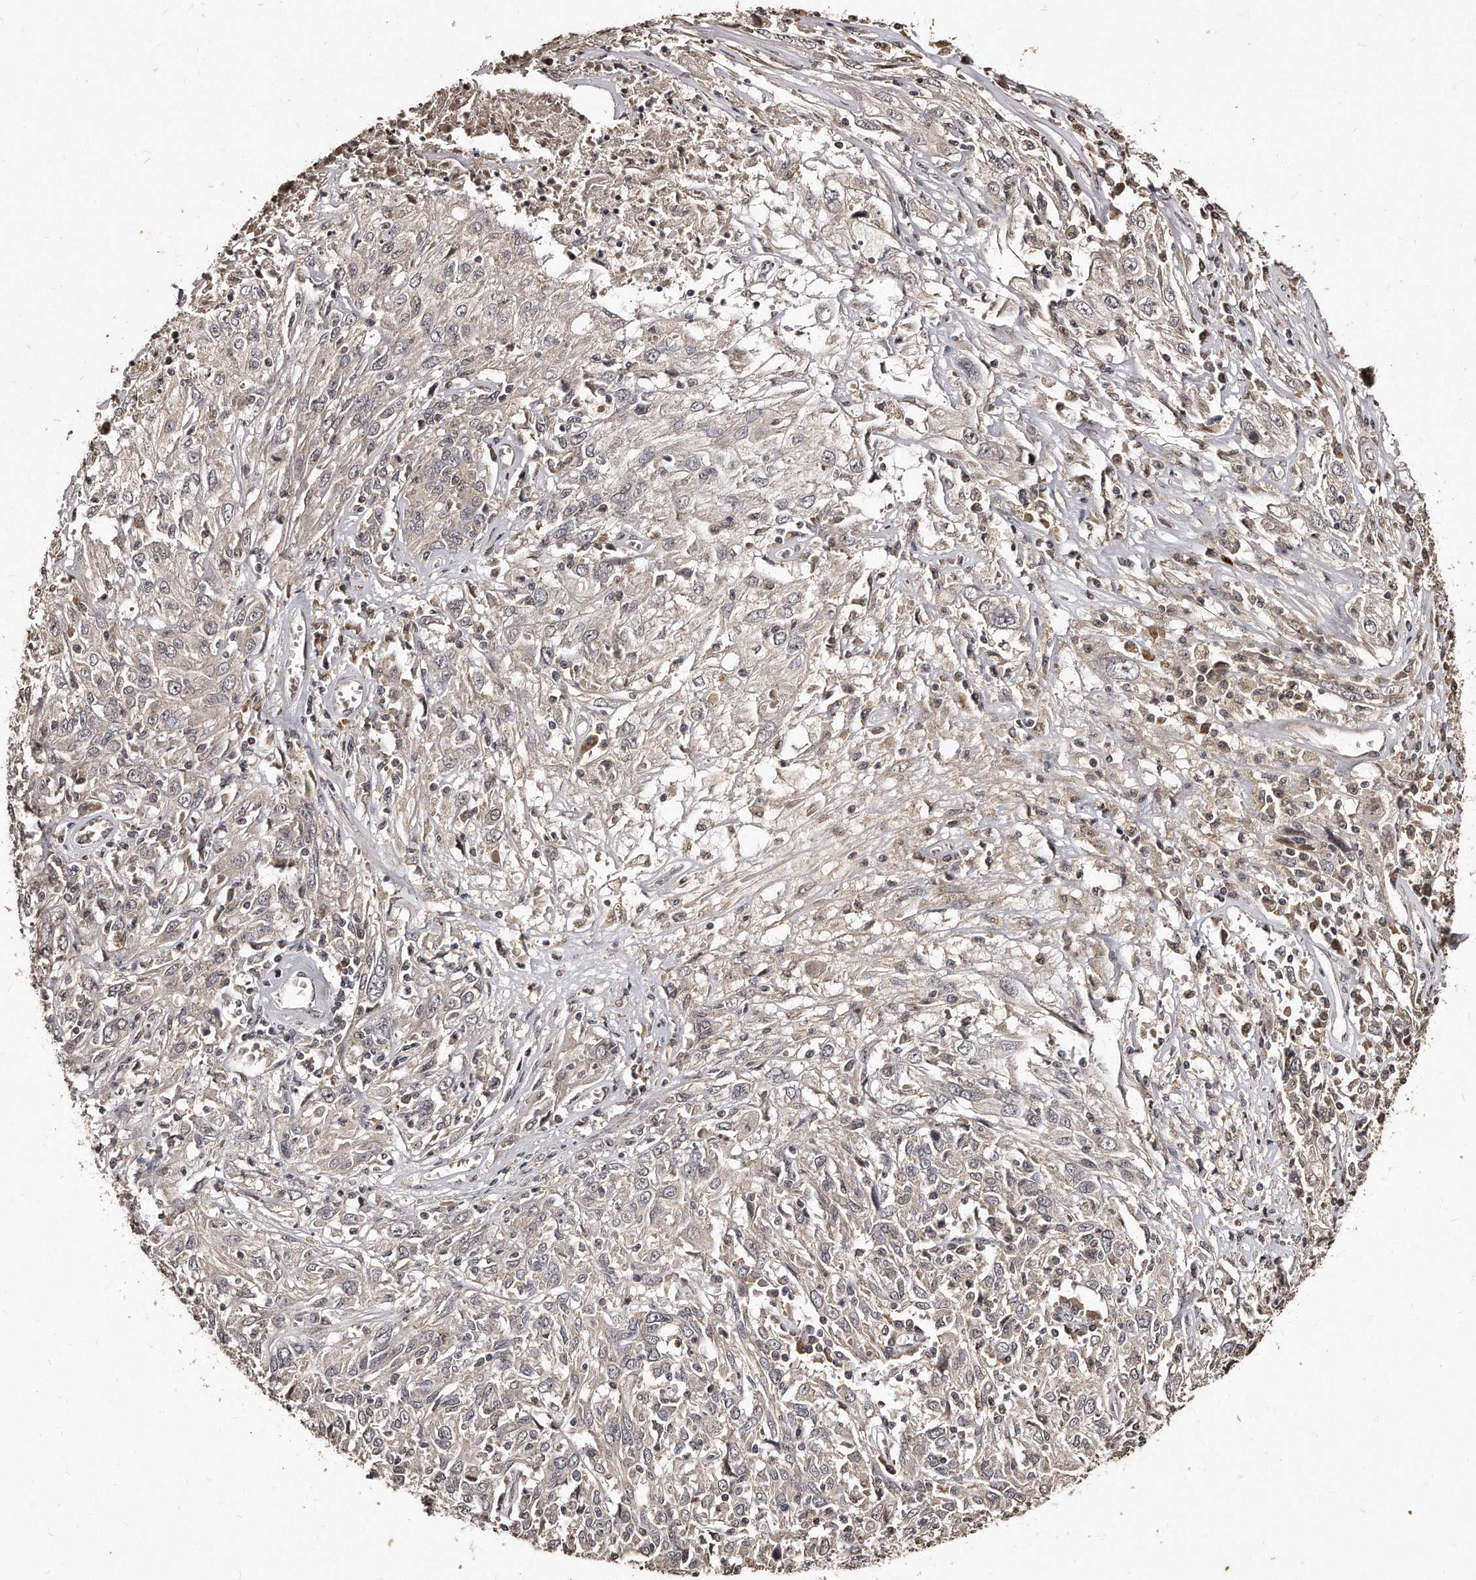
{"staining": {"intensity": "negative", "quantity": "none", "location": "none"}, "tissue": "cervical cancer", "cell_type": "Tumor cells", "image_type": "cancer", "snomed": [{"axis": "morphology", "description": "Squamous cell carcinoma, NOS"}, {"axis": "topography", "description": "Cervix"}], "caption": "Cervical cancer was stained to show a protein in brown. There is no significant staining in tumor cells.", "gene": "TSHR", "patient": {"sex": "female", "age": 46}}